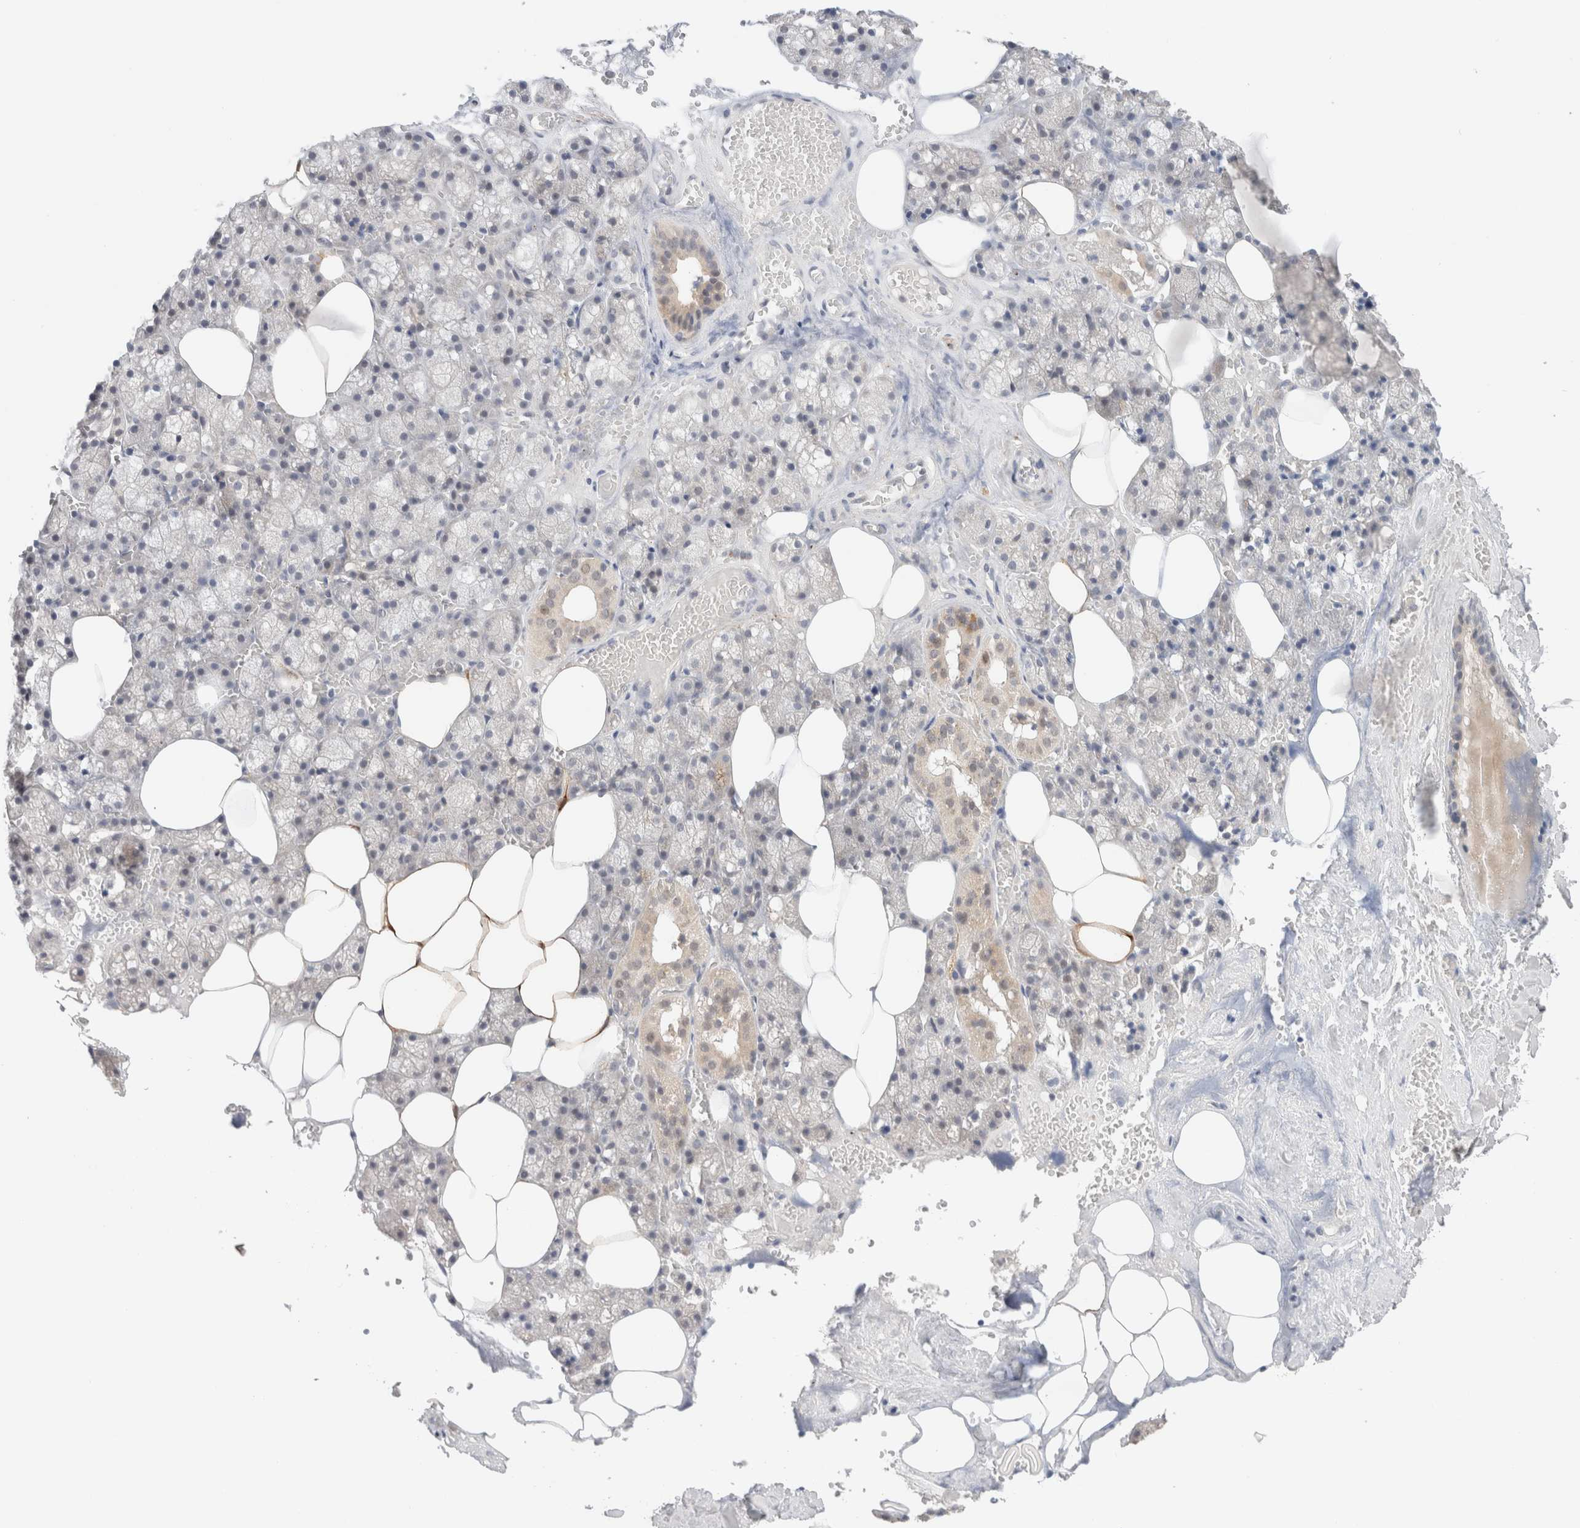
{"staining": {"intensity": "weak", "quantity": "<25%", "location": "cytoplasmic/membranous"}, "tissue": "salivary gland", "cell_type": "Glandular cells", "image_type": "normal", "snomed": [{"axis": "morphology", "description": "Normal tissue, NOS"}, {"axis": "topography", "description": "Salivary gland"}], "caption": "Immunohistochemistry image of unremarkable salivary gland stained for a protein (brown), which demonstrates no expression in glandular cells.", "gene": "ERI3", "patient": {"sex": "male", "age": 62}}